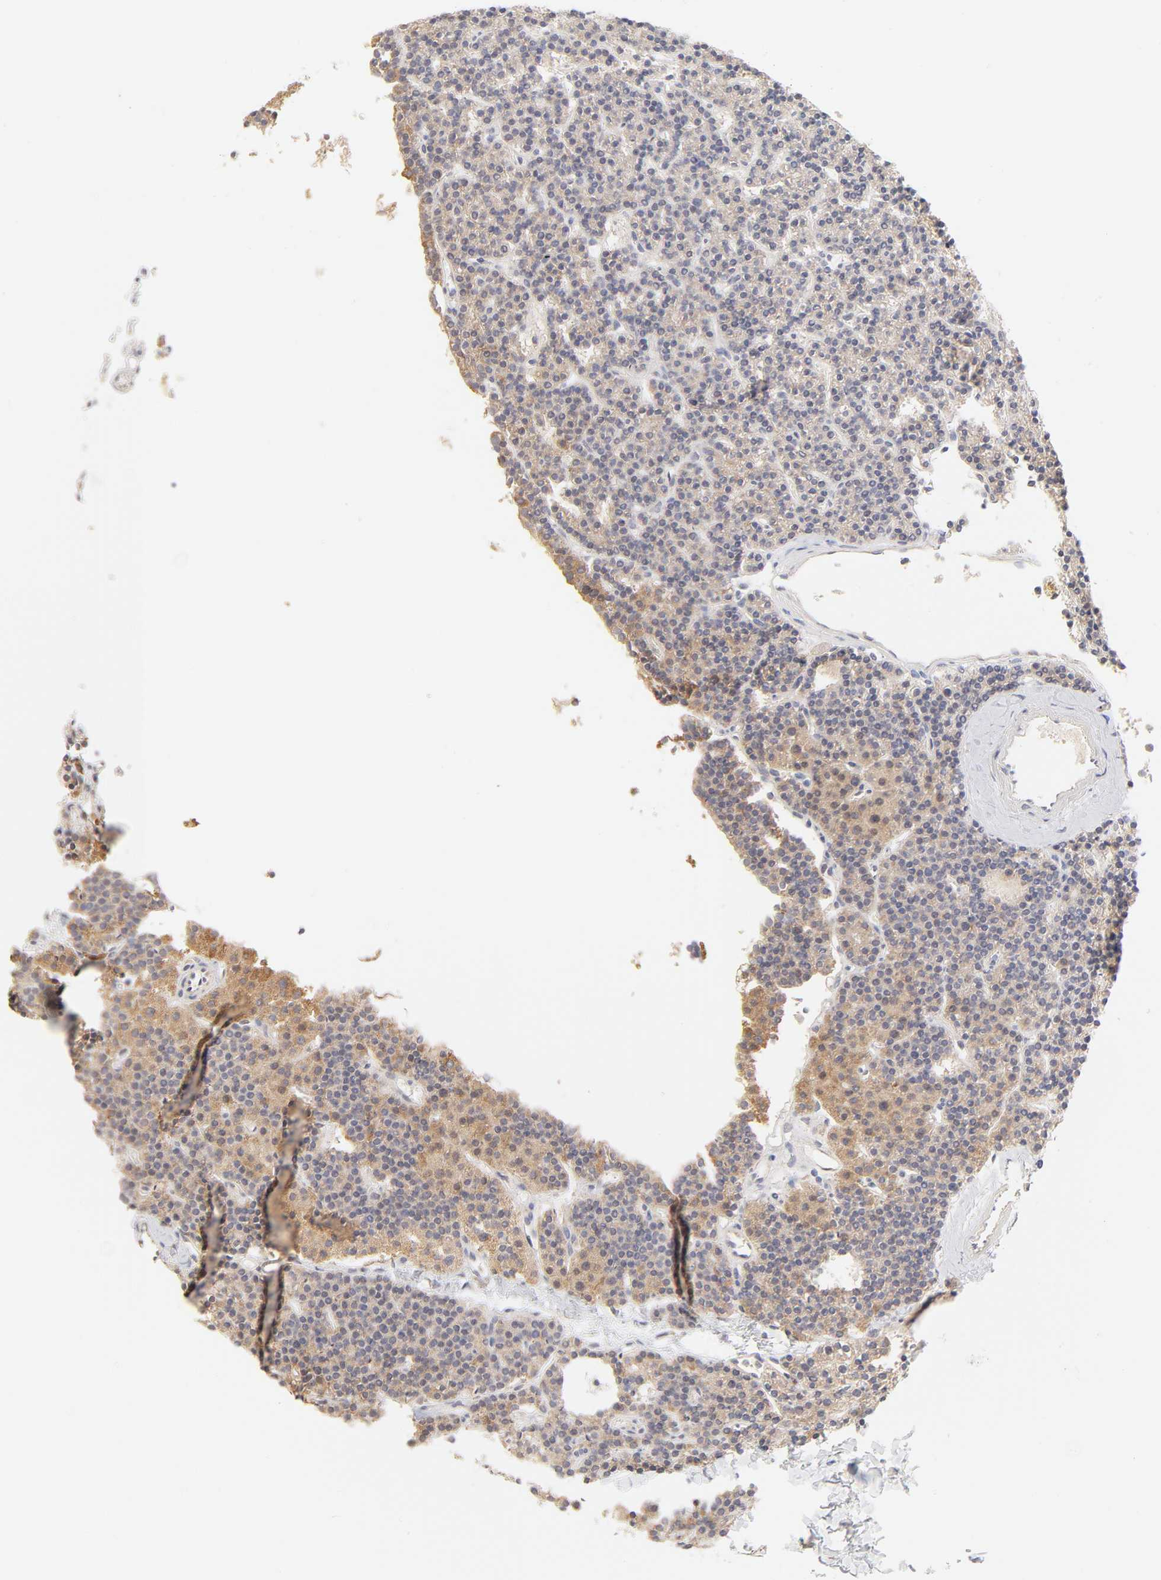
{"staining": {"intensity": "weak", "quantity": ">75%", "location": "cytoplasmic/membranous"}, "tissue": "parathyroid gland", "cell_type": "Glandular cells", "image_type": "normal", "snomed": [{"axis": "morphology", "description": "Normal tissue, NOS"}, {"axis": "topography", "description": "Parathyroid gland"}], "caption": "Immunohistochemical staining of unremarkable human parathyroid gland demonstrates weak cytoplasmic/membranous protein staining in approximately >75% of glandular cells. Using DAB (brown) and hematoxylin (blue) stains, captured at high magnification using brightfield microscopy.", "gene": "MTERF2", "patient": {"sex": "female", "age": 45}}